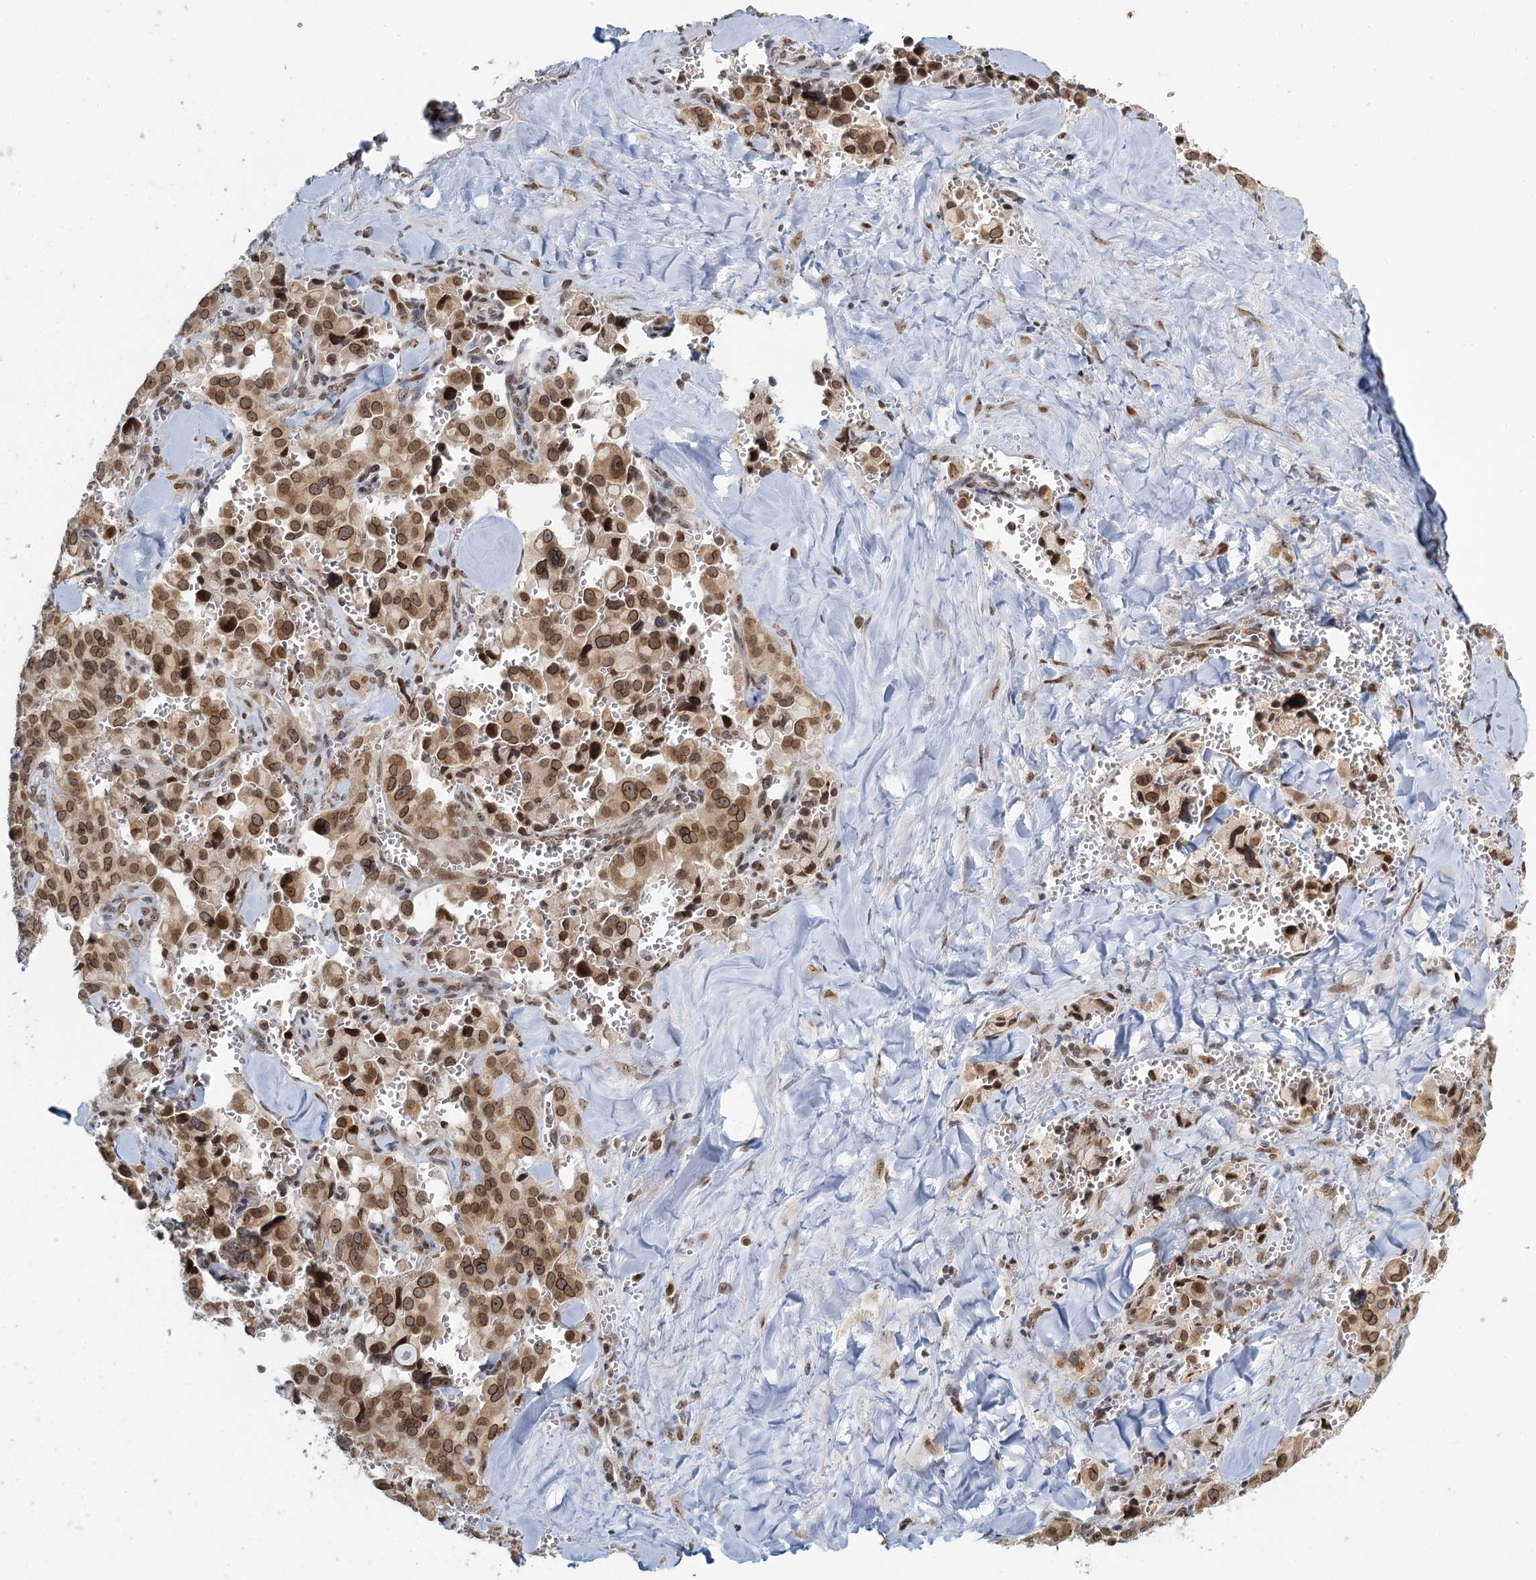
{"staining": {"intensity": "moderate", "quantity": ">75%", "location": "cytoplasmic/membranous,nuclear"}, "tissue": "pancreatic cancer", "cell_type": "Tumor cells", "image_type": "cancer", "snomed": [{"axis": "morphology", "description": "Adenocarcinoma, NOS"}, {"axis": "topography", "description": "Pancreas"}], "caption": "IHC photomicrograph of neoplastic tissue: adenocarcinoma (pancreatic) stained using immunohistochemistry (IHC) reveals medium levels of moderate protein expression localized specifically in the cytoplasmic/membranous and nuclear of tumor cells, appearing as a cytoplasmic/membranous and nuclear brown color.", "gene": "TREX1", "patient": {"sex": "male", "age": 65}}